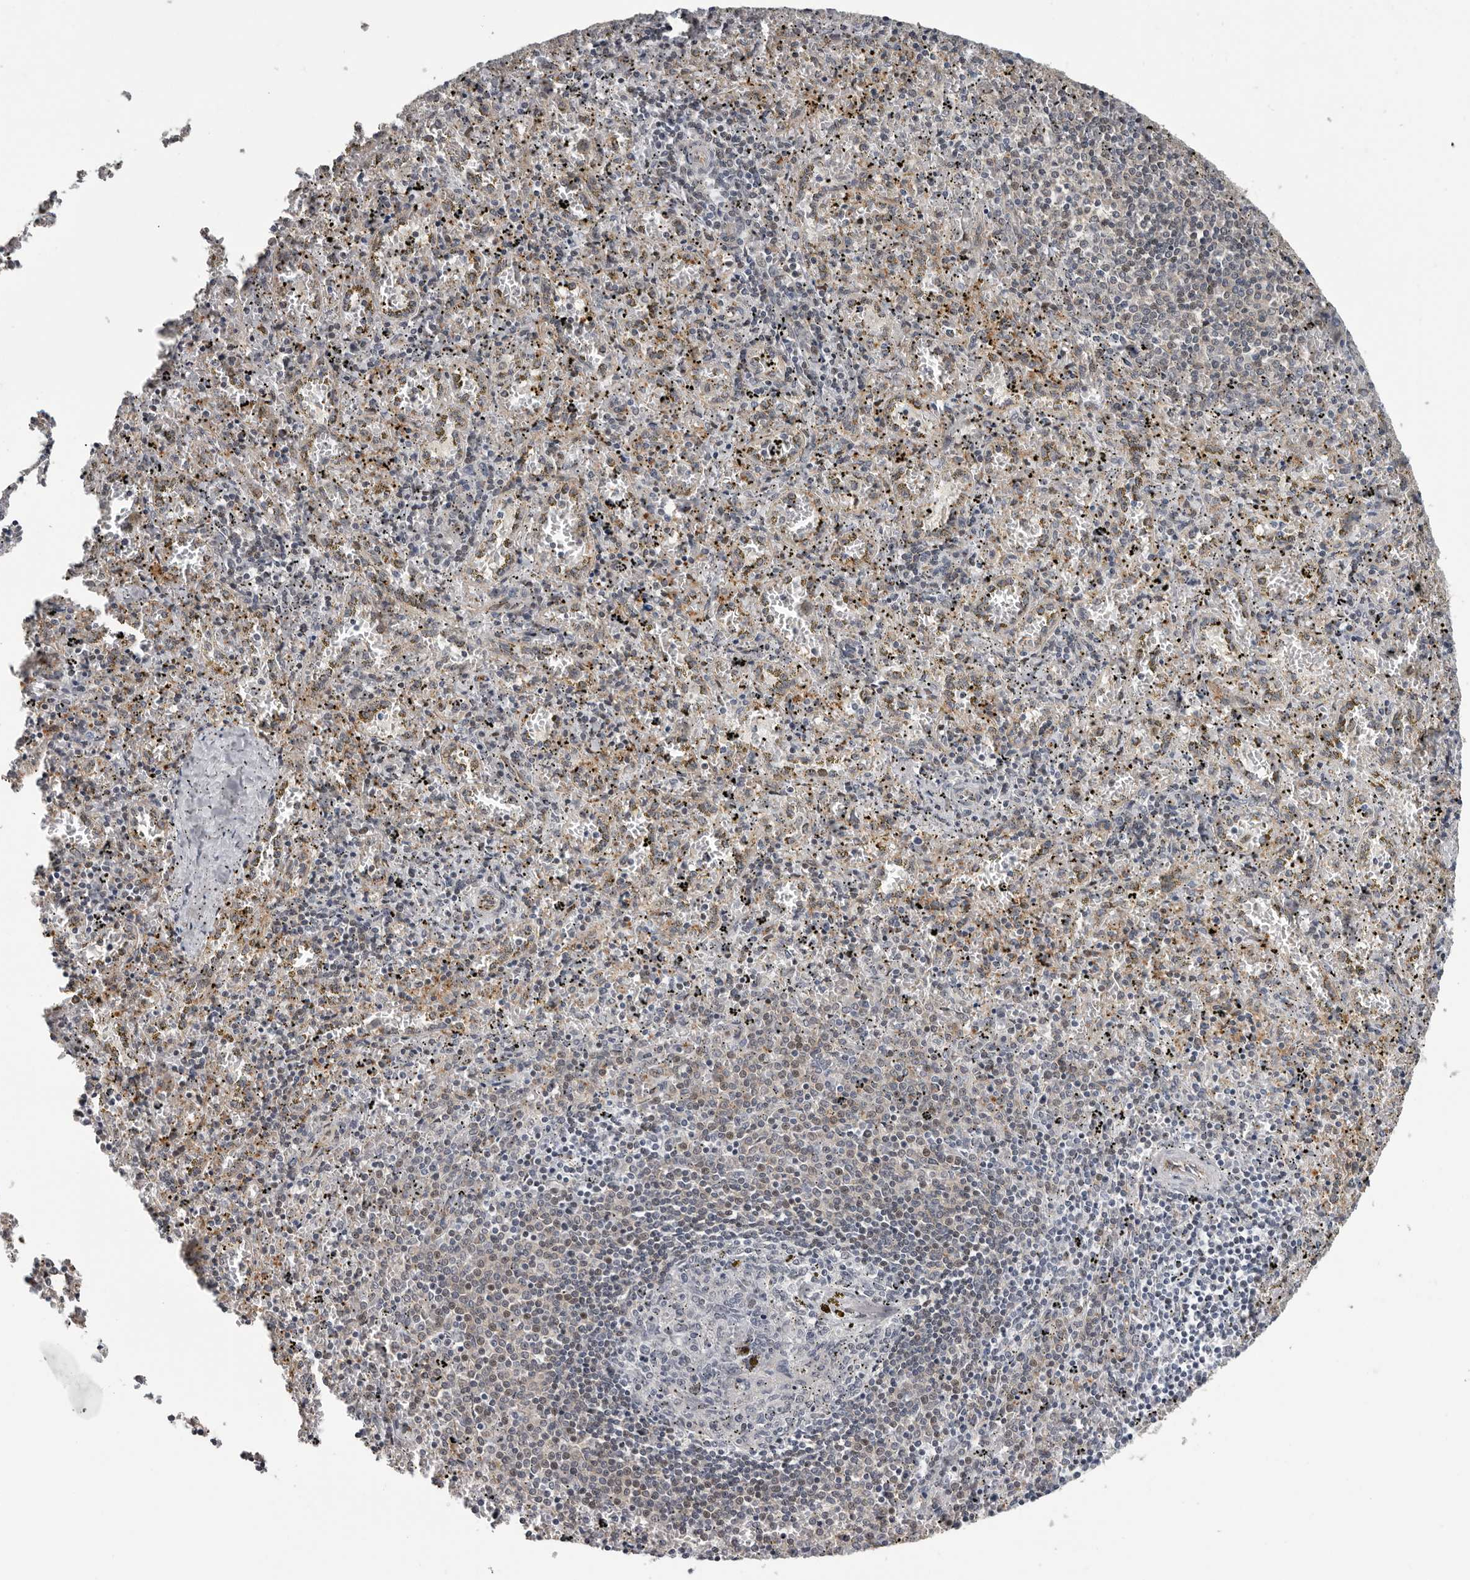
{"staining": {"intensity": "weak", "quantity": "25%-75%", "location": "cytoplasmic/membranous"}, "tissue": "spleen", "cell_type": "Cells in red pulp", "image_type": "normal", "snomed": [{"axis": "morphology", "description": "Normal tissue, NOS"}, {"axis": "topography", "description": "Spleen"}], "caption": "A high-resolution image shows immunohistochemistry (IHC) staining of benign spleen, which exhibits weak cytoplasmic/membranous positivity in about 25%-75% of cells in red pulp.", "gene": "RALGPS2", "patient": {"sex": "male", "age": 11}}